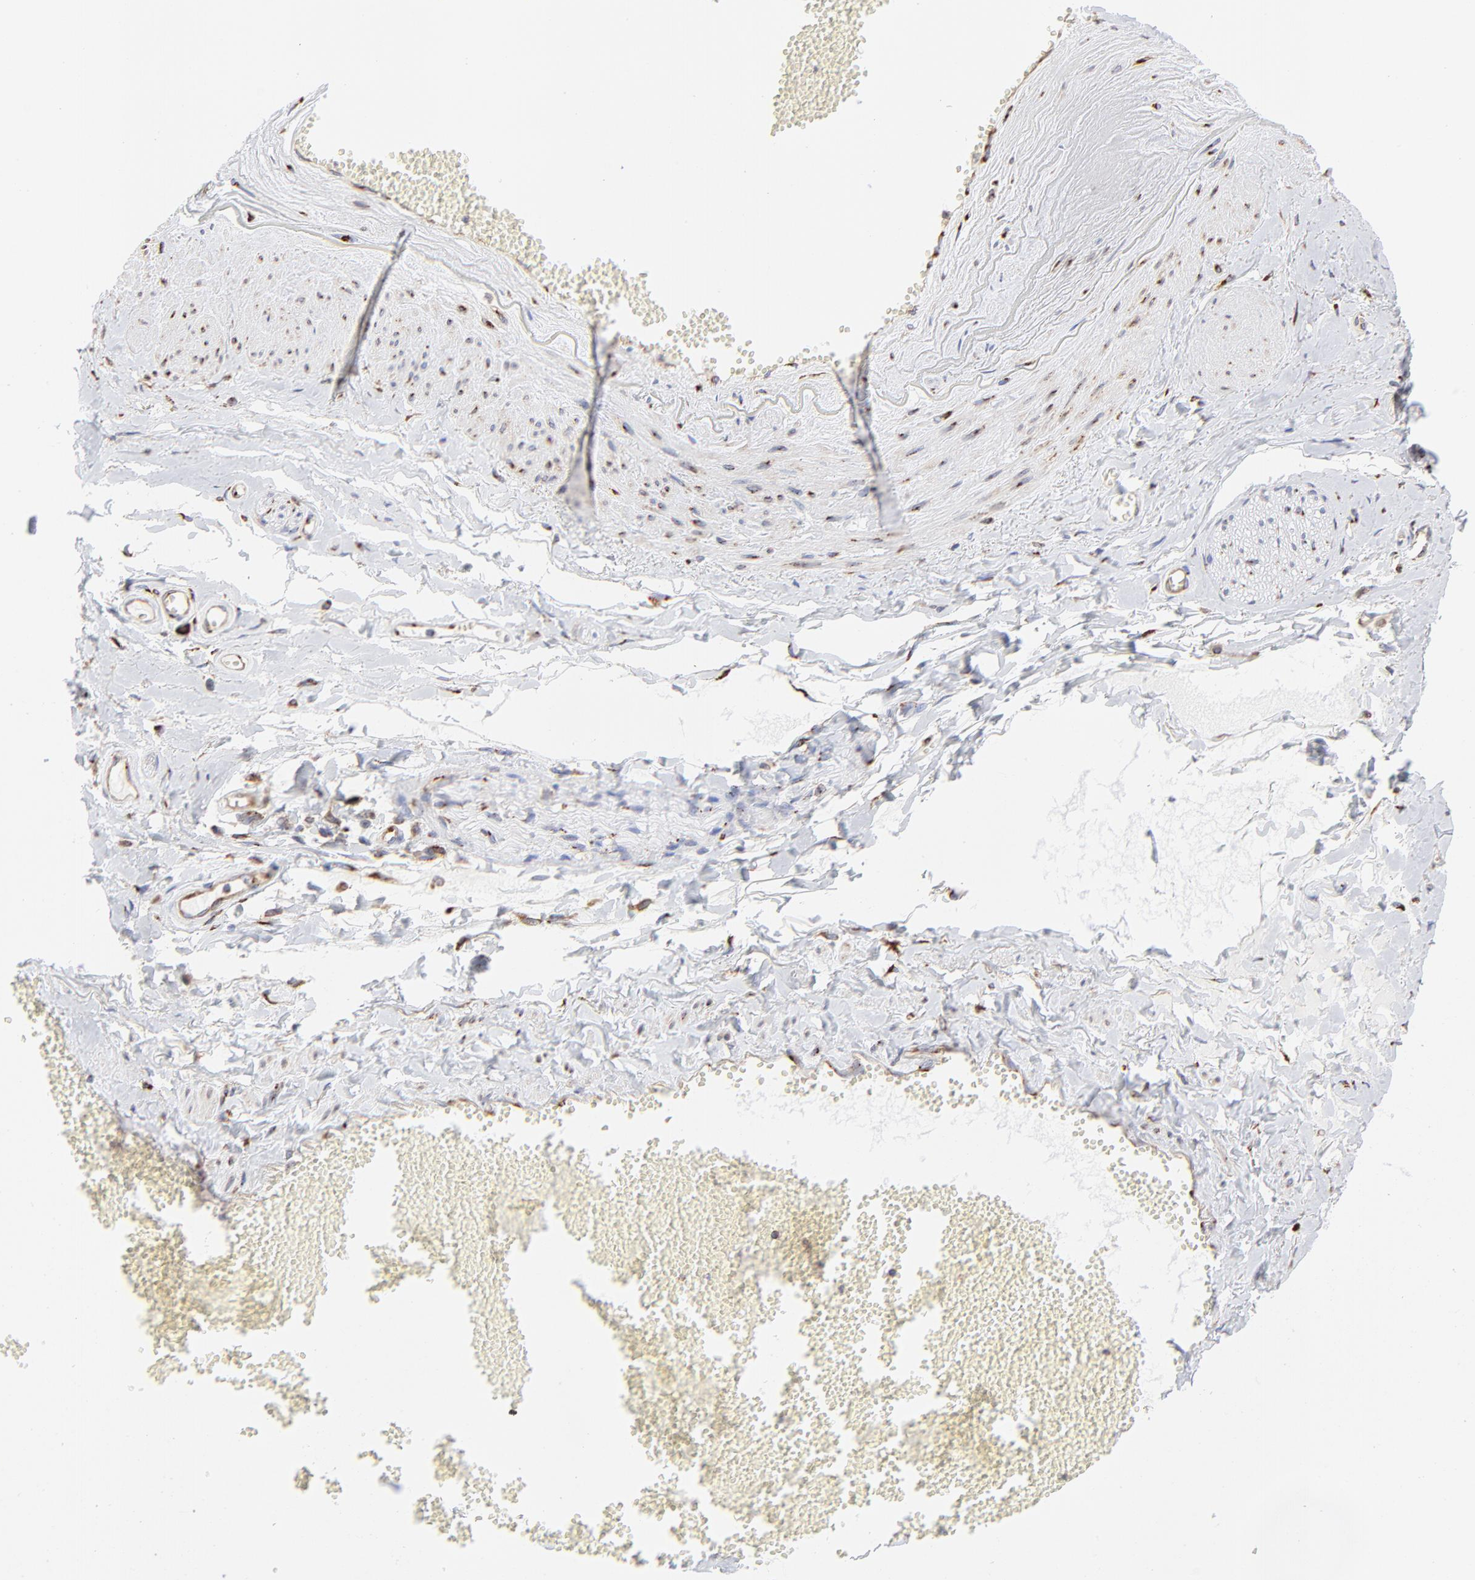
{"staining": {"intensity": "weak", "quantity": "25%-75%", "location": "cytoplasmic/membranous"}, "tissue": "adipose tissue", "cell_type": "Adipocytes", "image_type": "normal", "snomed": [{"axis": "morphology", "description": "Normal tissue, NOS"}, {"axis": "morphology", "description": "Inflammation, NOS"}, {"axis": "topography", "description": "Salivary gland"}, {"axis": "topography", "description": "Peripheral nerve tissue"}], "caption": "Adipose tissue stained with IHC exhibits weak cytoplasmic/membranous positivity in approximately 25%-75% of adipocytes.", "gene": "LMAN1", "patient": {"sex": "female", "age": 75}}